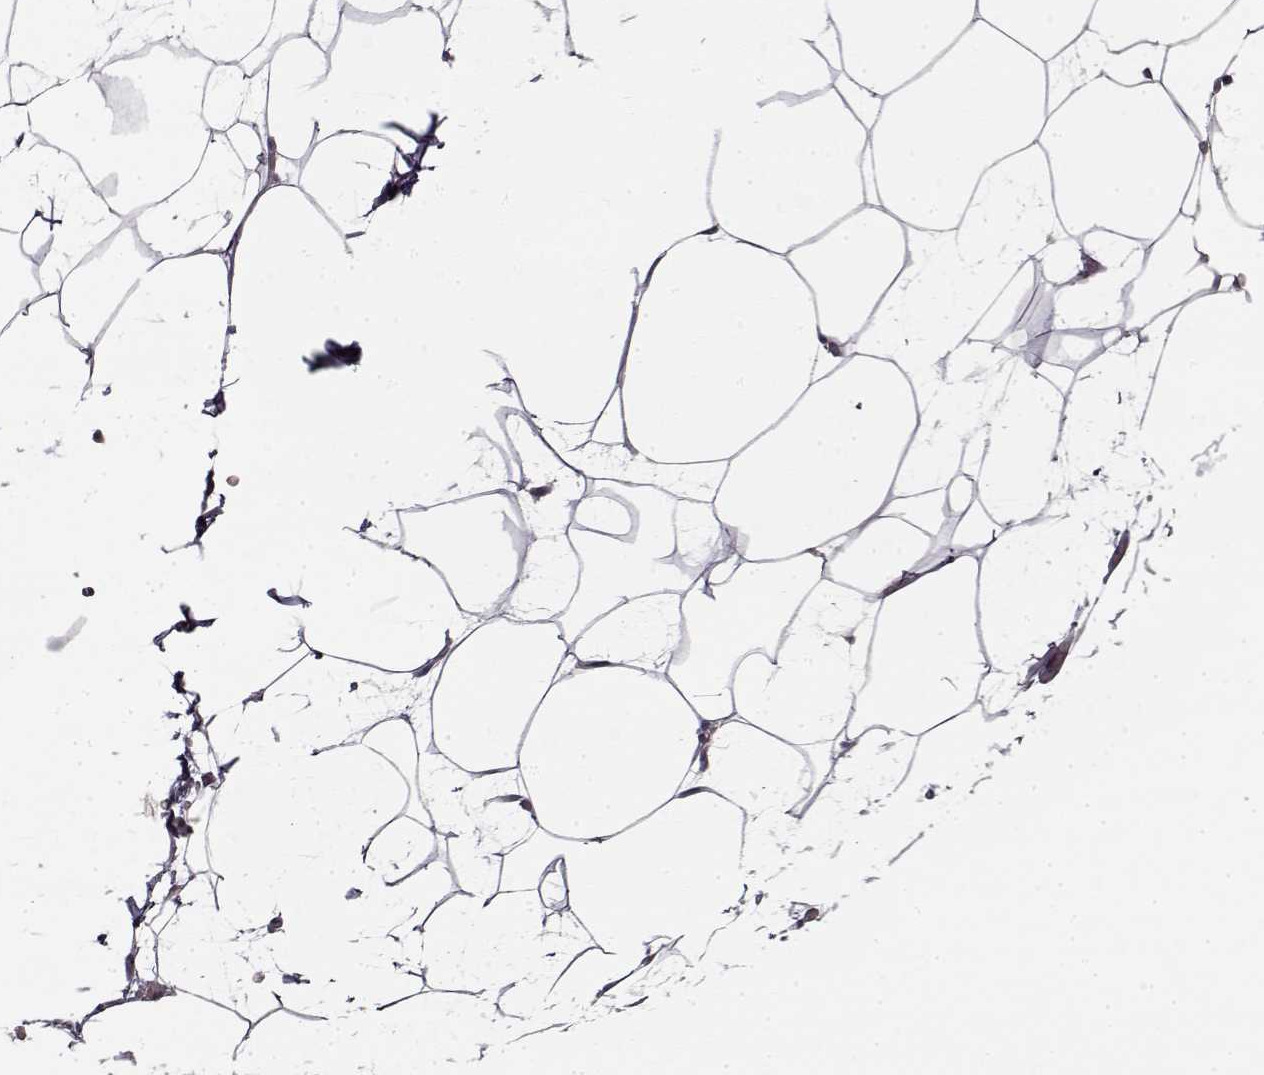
{"staining": {"intensity": "negative", "quantity": "none", "location": "none"}, "tissue": "adipose tissue", "cell_type": "Adipocytes", "image_type": "normal", "snomed": [{"axis": "morphology", "description": "Normal tissue, NOS"}, {"axis": "topography", "description": "Adipose tissue"}], "caption": "A high-resolution histopathology image shows IHC staining of unremarkable adipose tissue, which demonstrates no significant staining in adipocytes.", "gene": "LAMA2", "patient": {"sex": "male", "age": 57}}